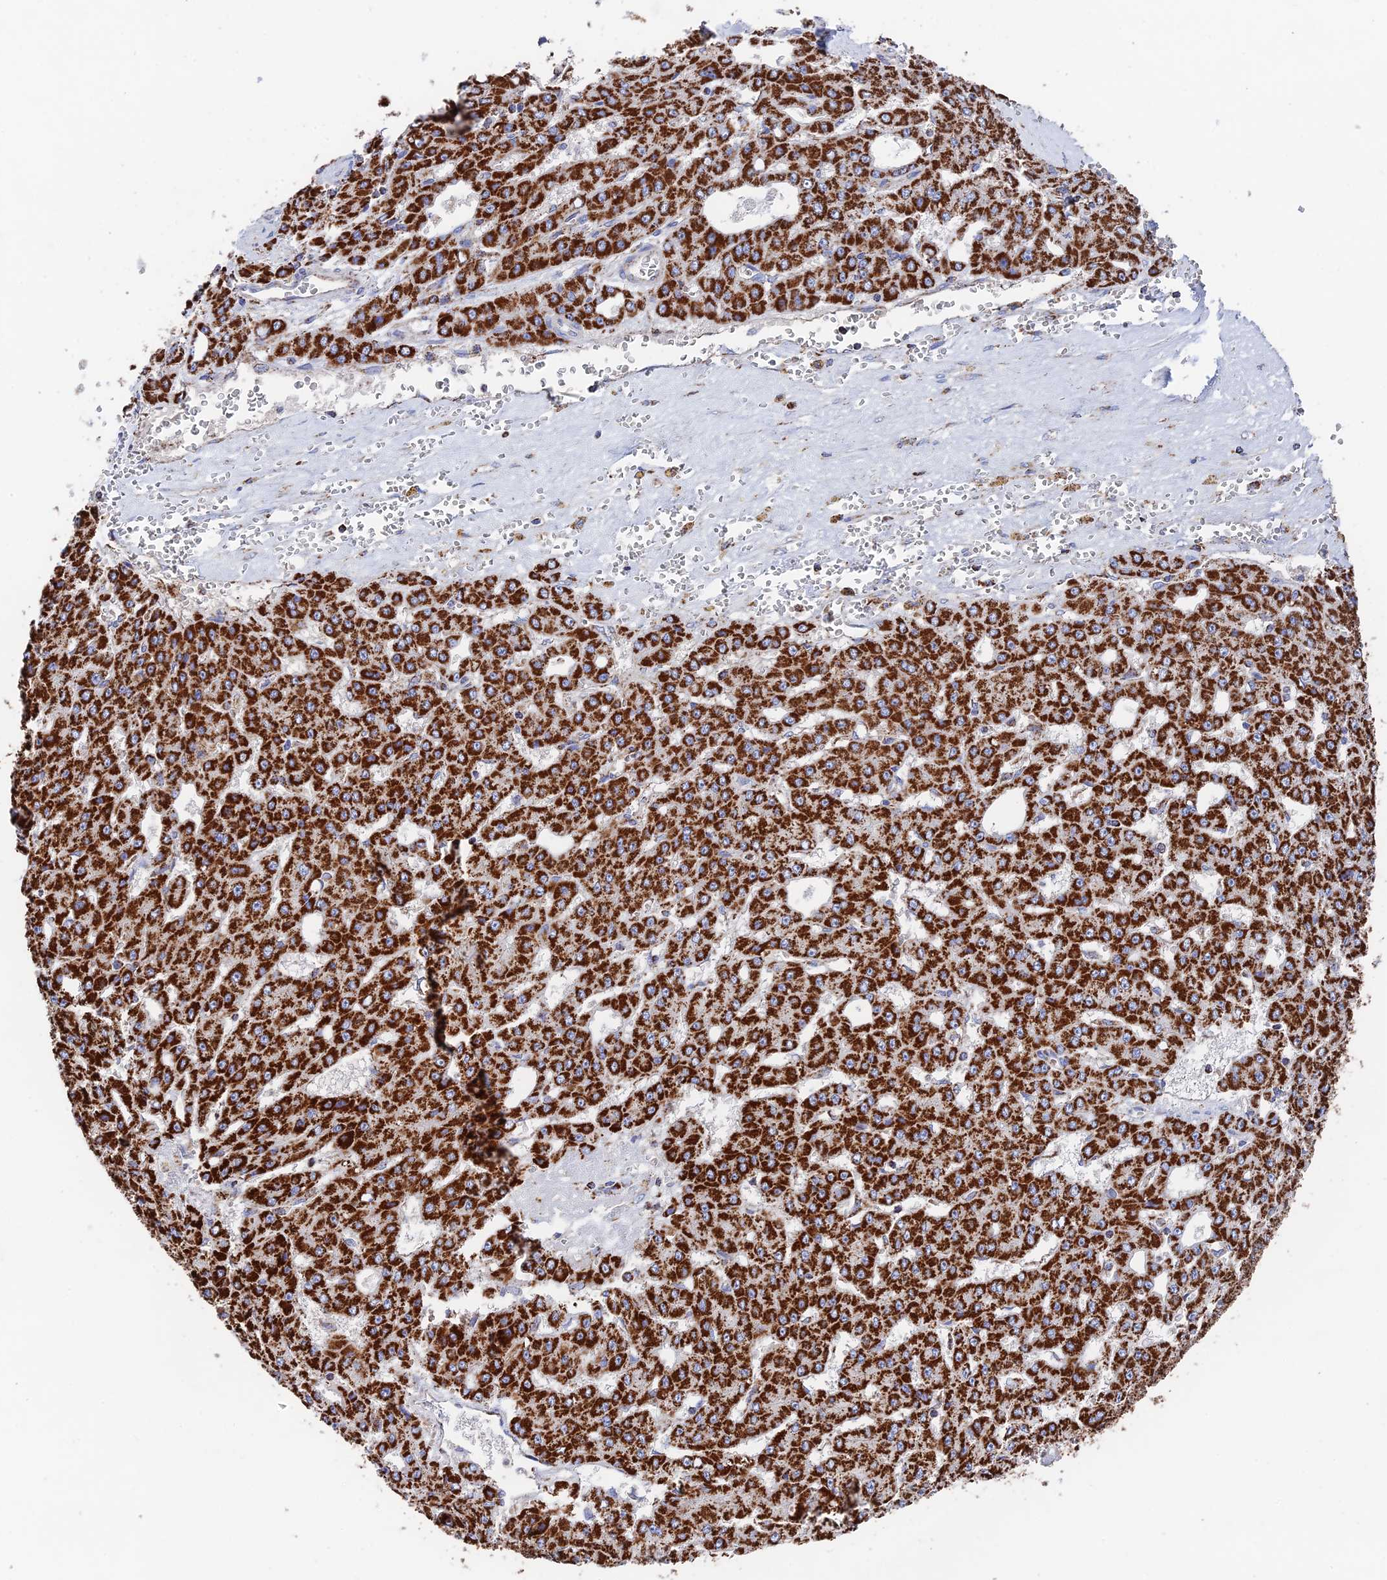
{"staining": {"intensity": "strong", "quantity": ">75%", "location": "cytoplasmic/membranous"}, "tissue": "liver cancer", "cell_type": "Tumor cells", "image_type": "cancer", "snomed": [{"axis": "morphology", "description": "Carcinoma, Hepatocellular, NOS"}, {"axis": "topography", "description": "Liver"}], "caption": "A photomicrograph of liver cancer stained for a protein displays strong cytoplasmic/membranous brown staining in tumor cells. (brown staining indicates protein expression, while blue staining denotes nuclei).", "gene": "HAUS8", "patient": {"sex": "male", "age": 47}}